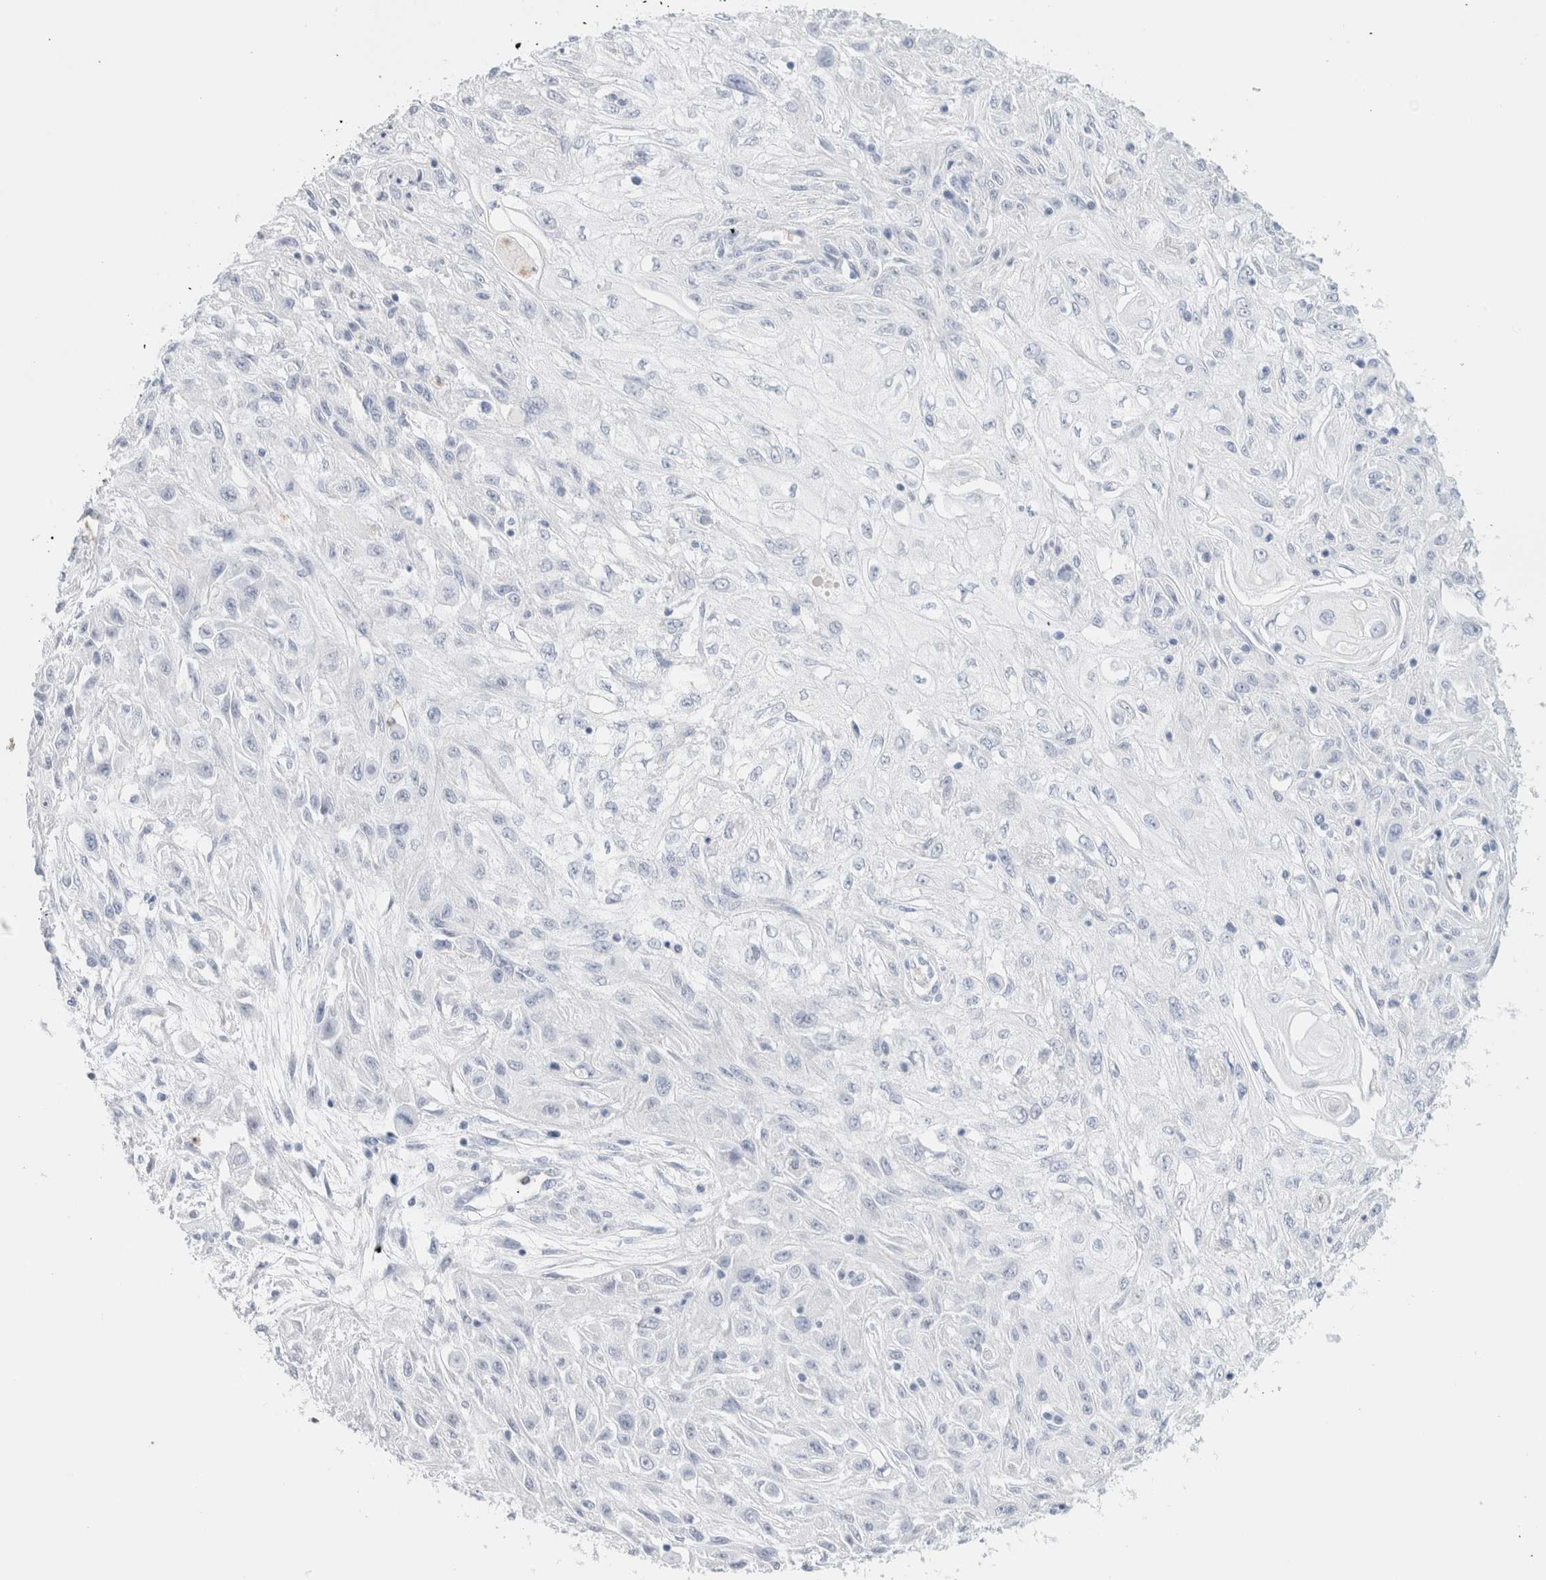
{"staining": {"intensity": "negative", "quantity": "none", "location": "none"}, "tissue": "skin cancer", "cell_type": "Tumor cells", "image_type": "cancer", "snomed": [{"axis": "morphology", "description": "Squamous cell carcinoma, NOS"}, {"axis": "morphology", "description": "Squamous cell carcinoma, metastatic, NOS"}, {"axis": "topography", "description": "Skin"}, {"axis": "topography", "description": "Lymph node"}], "caption": "IHC of metastatic squamous cell carcinoma (skin) demonstrates no positivity in tumor cells.", "gene": "ARG1", "patient": {"sex": "male", "age": 75}}